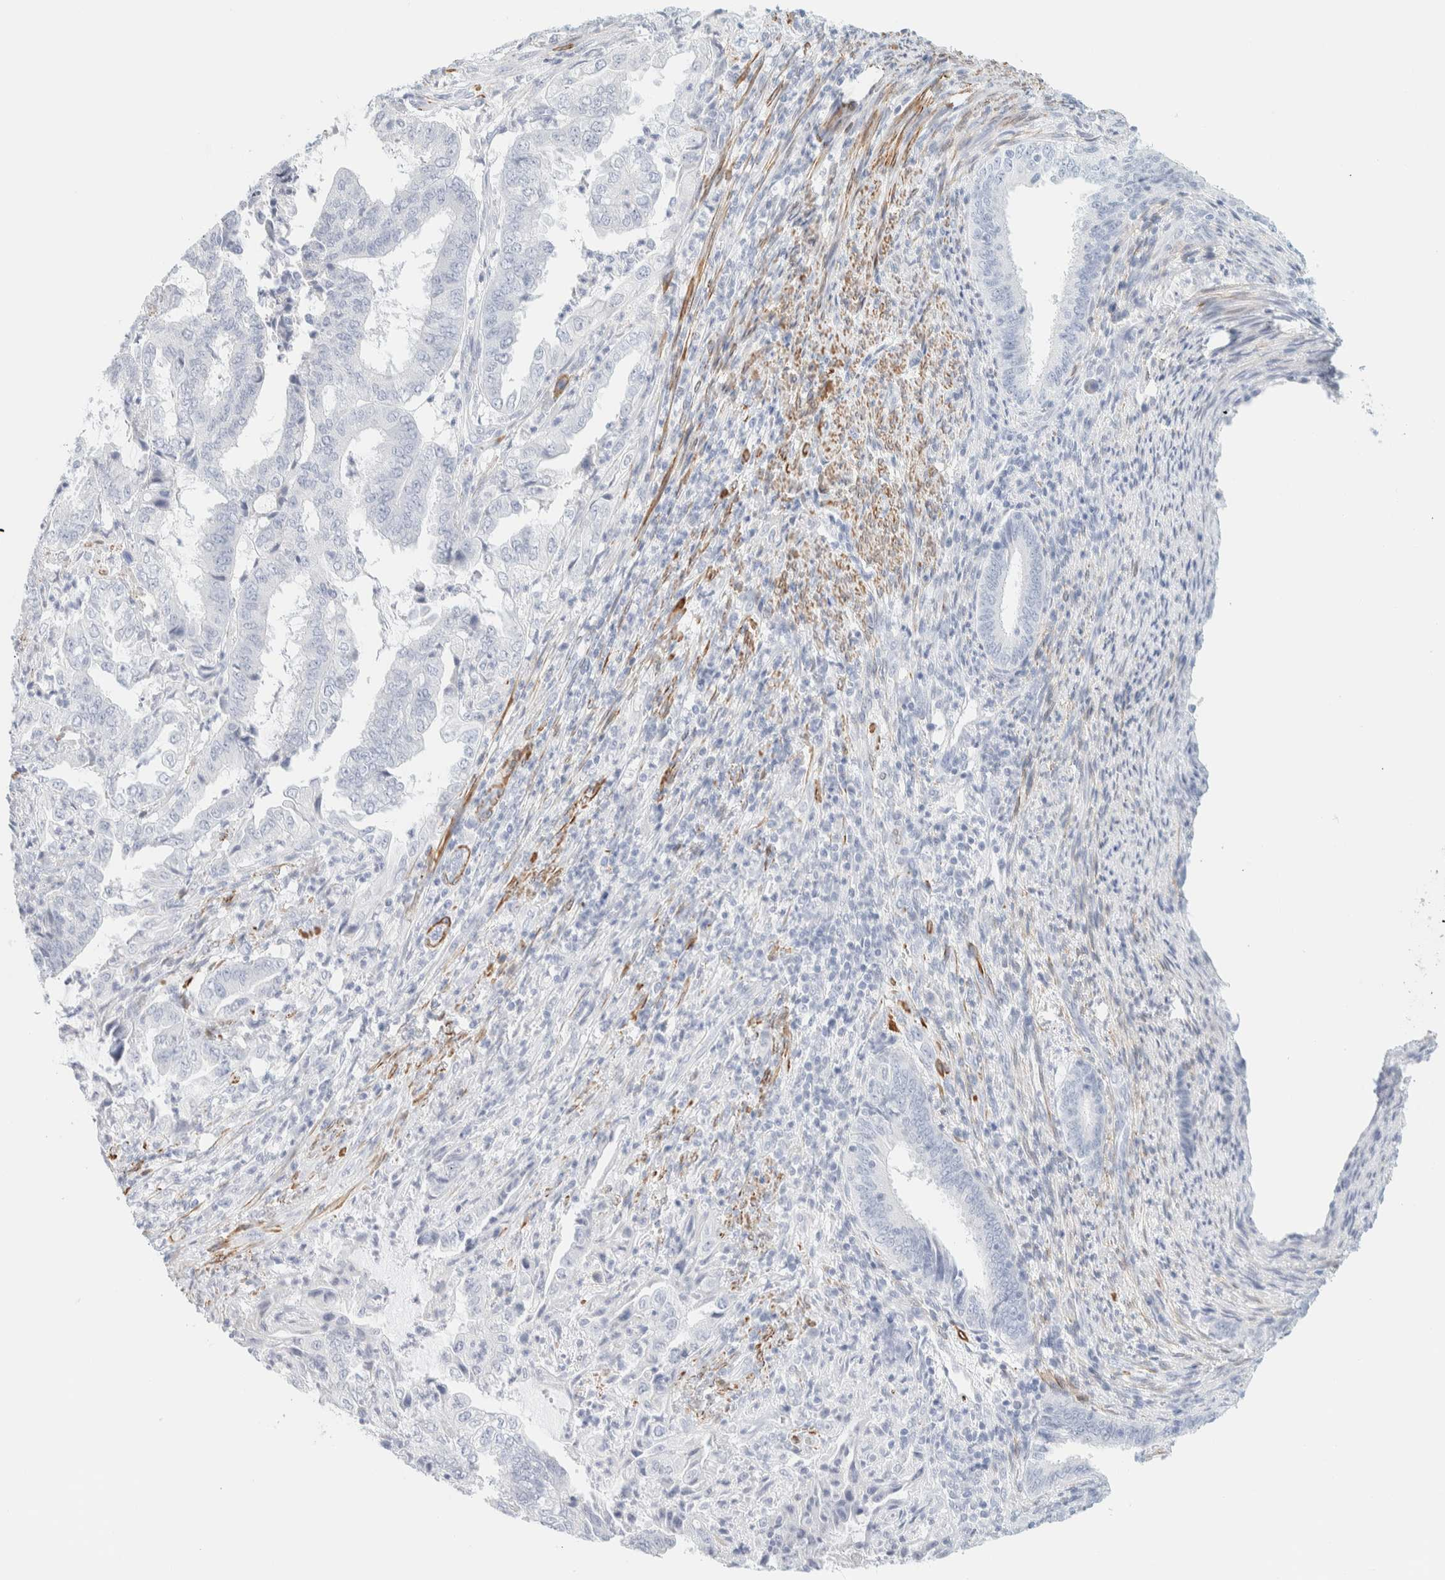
{"staining": {"intensity": "negative", "quantity": "none", "location": "none"}, "tissue": "endometrial cancer", "cell_type": "Tumor cells", "image_type": "cancer", "snomed": [{"axis": "morphology", "description": "Adenocarcinoma, NOS"}, {"axis": "topography", "description": "Endometrium"}], "caption": "Protein analysis of endometrial cancer (adenocarcinoma) demonstrates no significant expression in tumor cells. The staining was performed using DAB to visualize the protein expression in brown, while the nuclei were stained in blue with hematoxylin (Magnification: 20x).", "gene": "AFMID", "patient": {"sex": "female", "age": 51}}